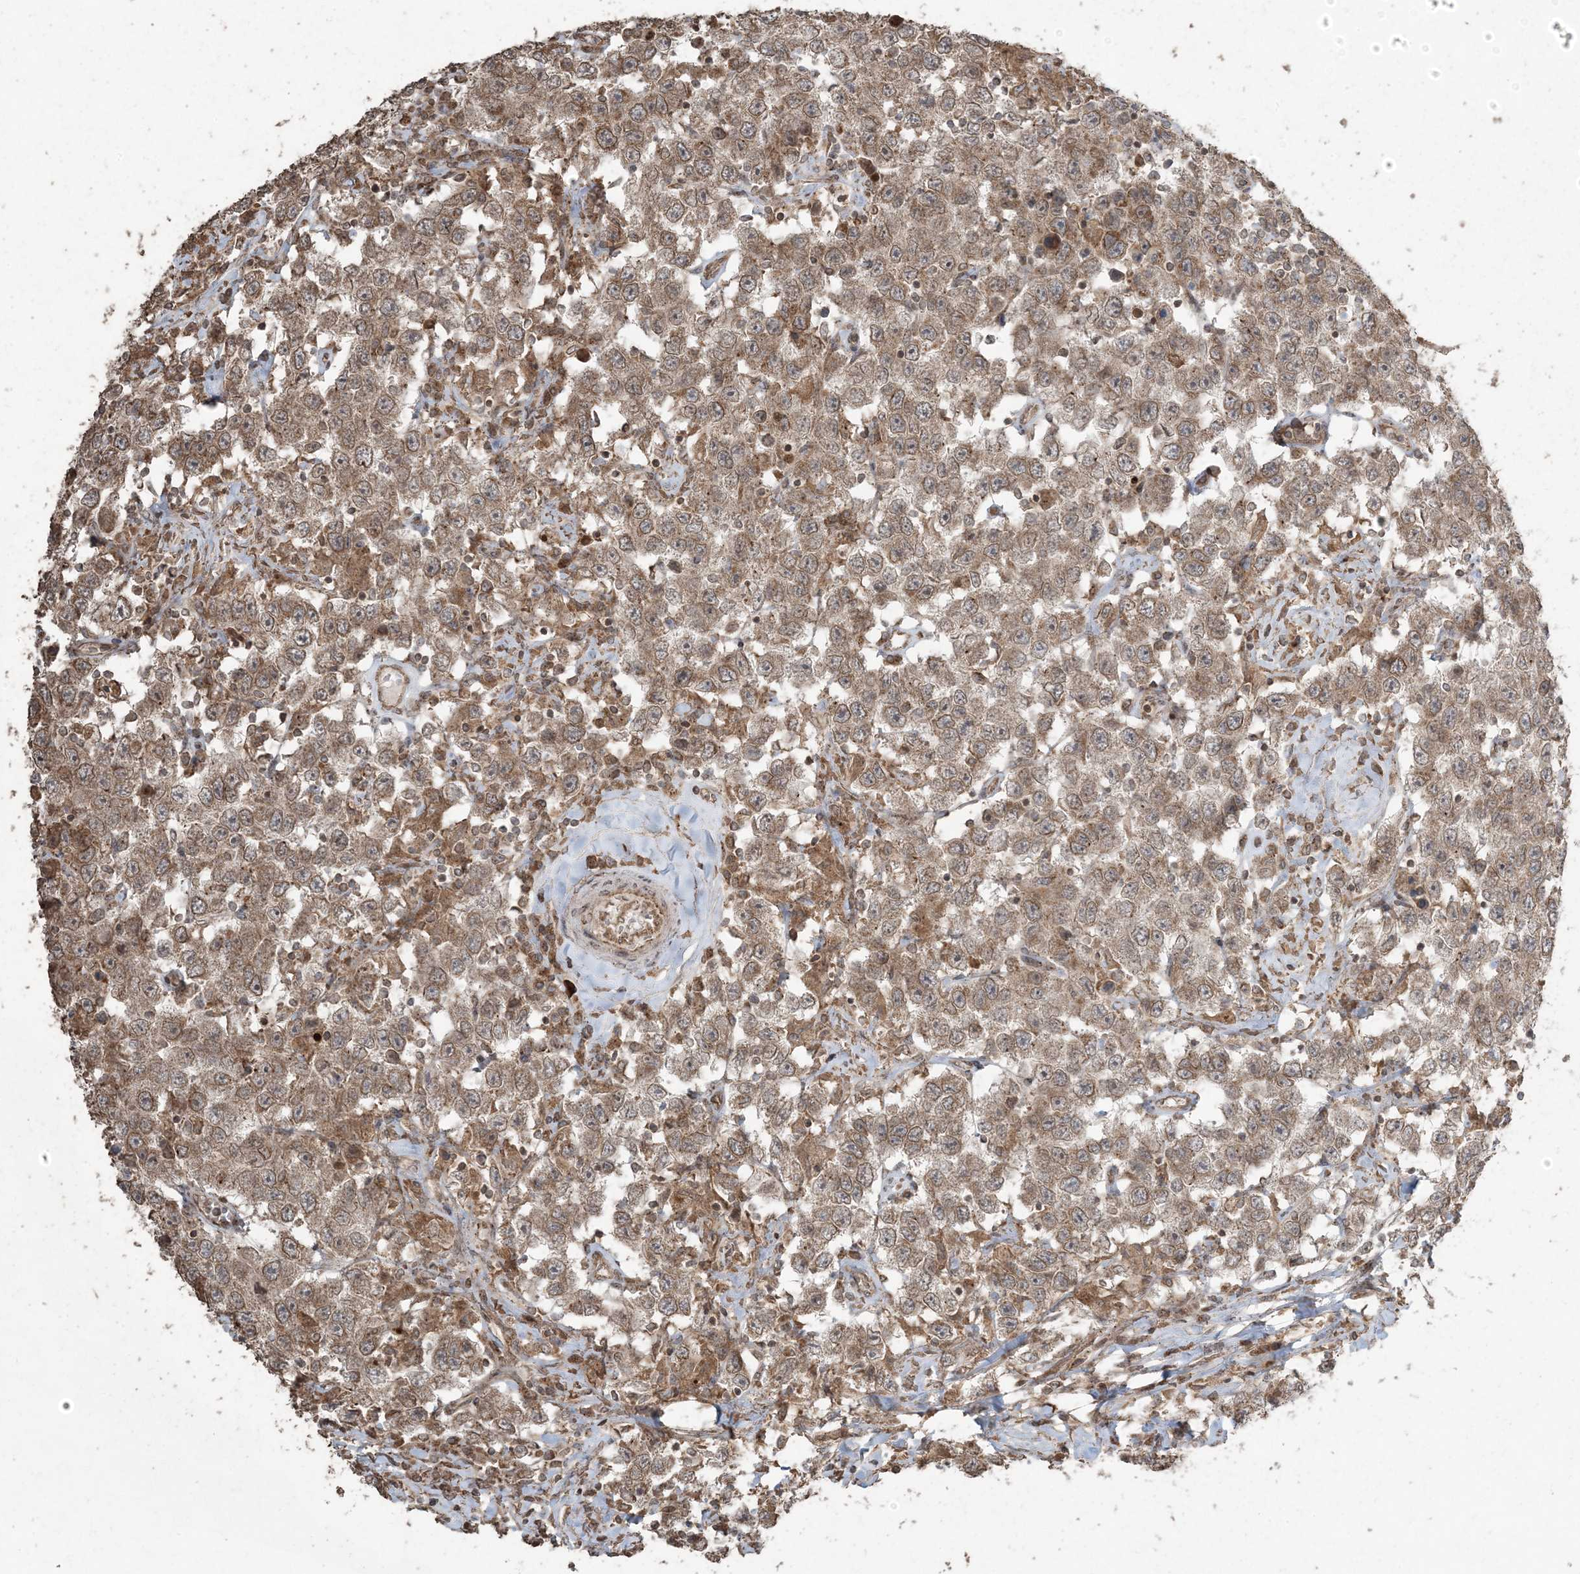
{"staining": {"intensity": "moderate", "quantity": ">75%", "location": "cytoplasmic/membranous"}, "tissue": "testis cancer", "cell_type": "Tumor cells", "image_type": "cancer", "snomed": [{"axis": "morphology", "description": "Seminoma, NOS"}, {"axis": "topography", "description": "Testis"}], "caption": "Testis cancer (seminoma) stained for a protein exhibits moderate cytoplasmic/membranous positivity in tumor cells.", "gene": "DDX19B", "patient": {"sex": "male", "age": 41}}